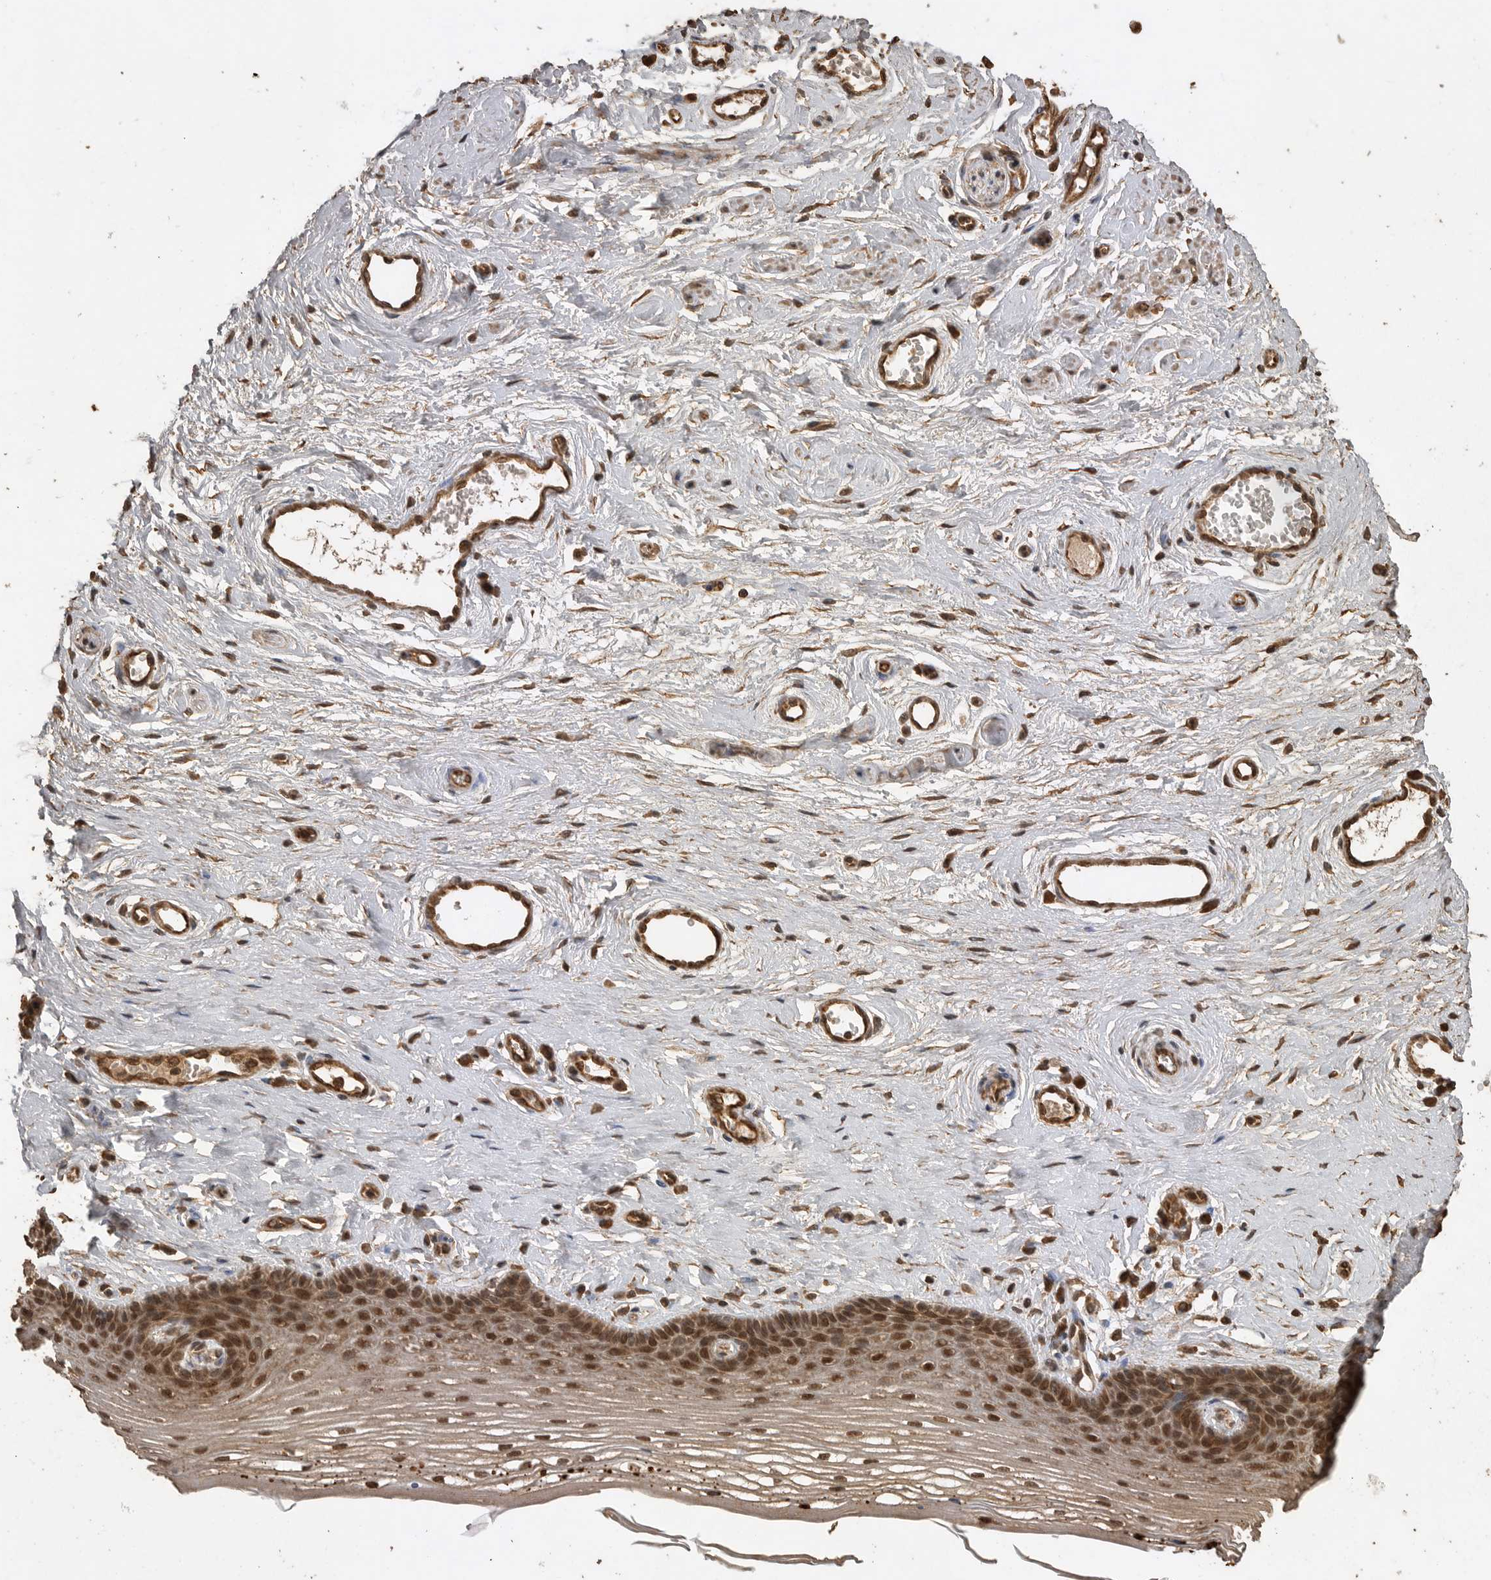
{"staining": {"intensity": "strong", "quantity": ">75%", "location": "cytoplasmic/membranous,nuclear"}, "tissue": "vagina", "cell_type": "Squamous epithelial cells", "image_type": "normal", "snomed": [{"axis": "morphology", "description": "Normal tissue, NOS"}, {"axis": "topography", "description": "Vagina"}], "caption": "Protein analysis of normal vagina reveals strong cytoplasmic/membranous,nuclear positivity in about >75% of squamous epithelial cells. The staining was performed using DAB, with brown indicating positive protein expression. Nuclei are stained blue with hematoxylin.", "gene": "PINK1", "patient": {"sex": "female", "age": 46}}